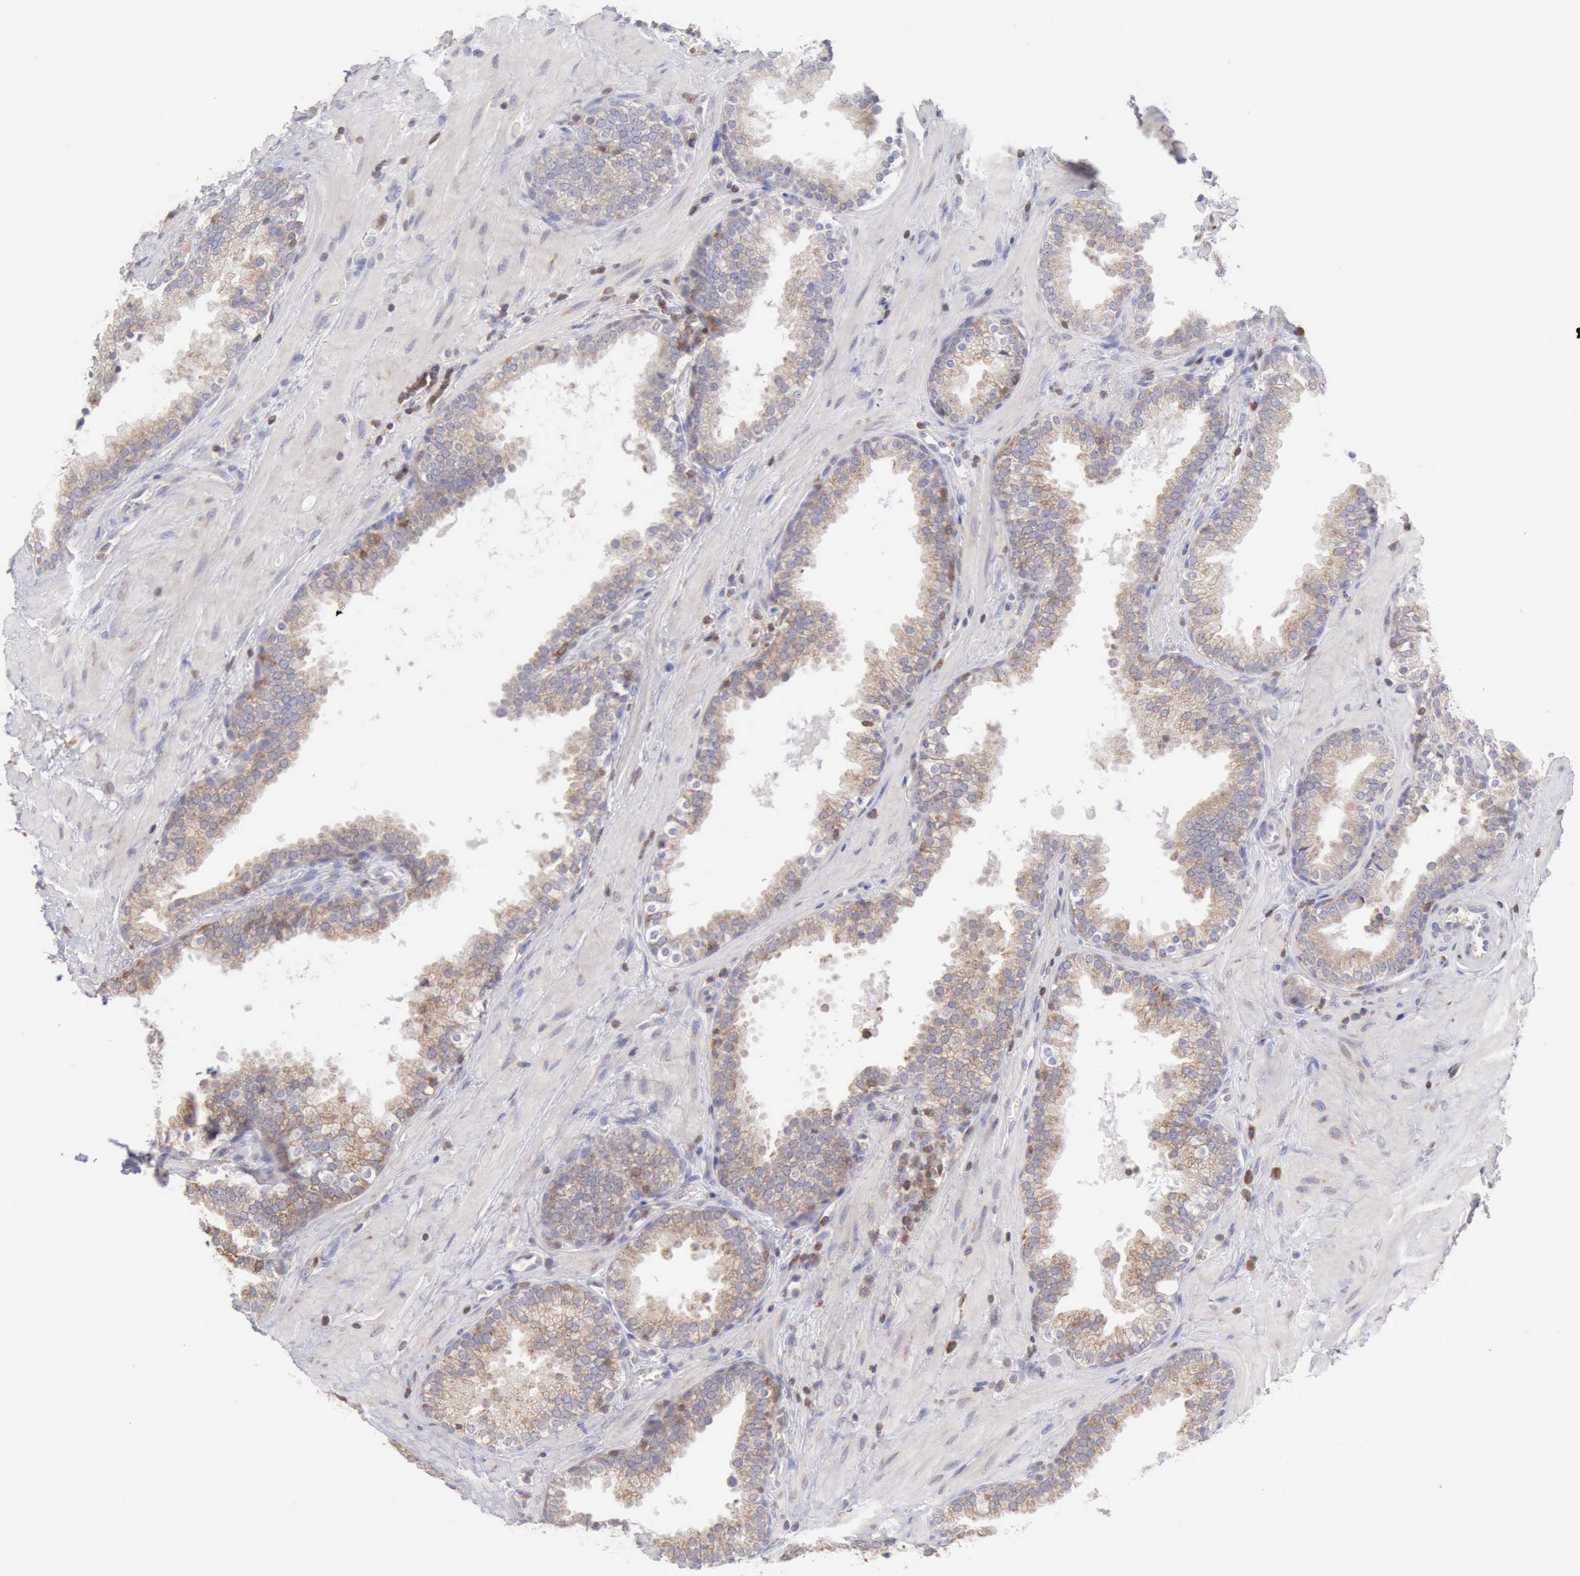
{"staining": {"intensity": "weak", "quantity": ">75%", "location": "cytoplasmic/membranous"}, "tissue": "prostate", "cell_type": "Glandular cells", "image_type": "normal", "snomed": [{"axis": "morphology", "description": "Normal tissue, NOS"}, {"axis": "topography", "description": "Prostate"}], "caption": "Glandular cells display weak cytoplasmic/membranous positivity in approximately >75% of cells in unremarkable prostate. (DAB IHC, brown staining for protein, blue staining for nuclei).", "gene": "SASH3", "patient": {"sex": "male", "age": 51}}